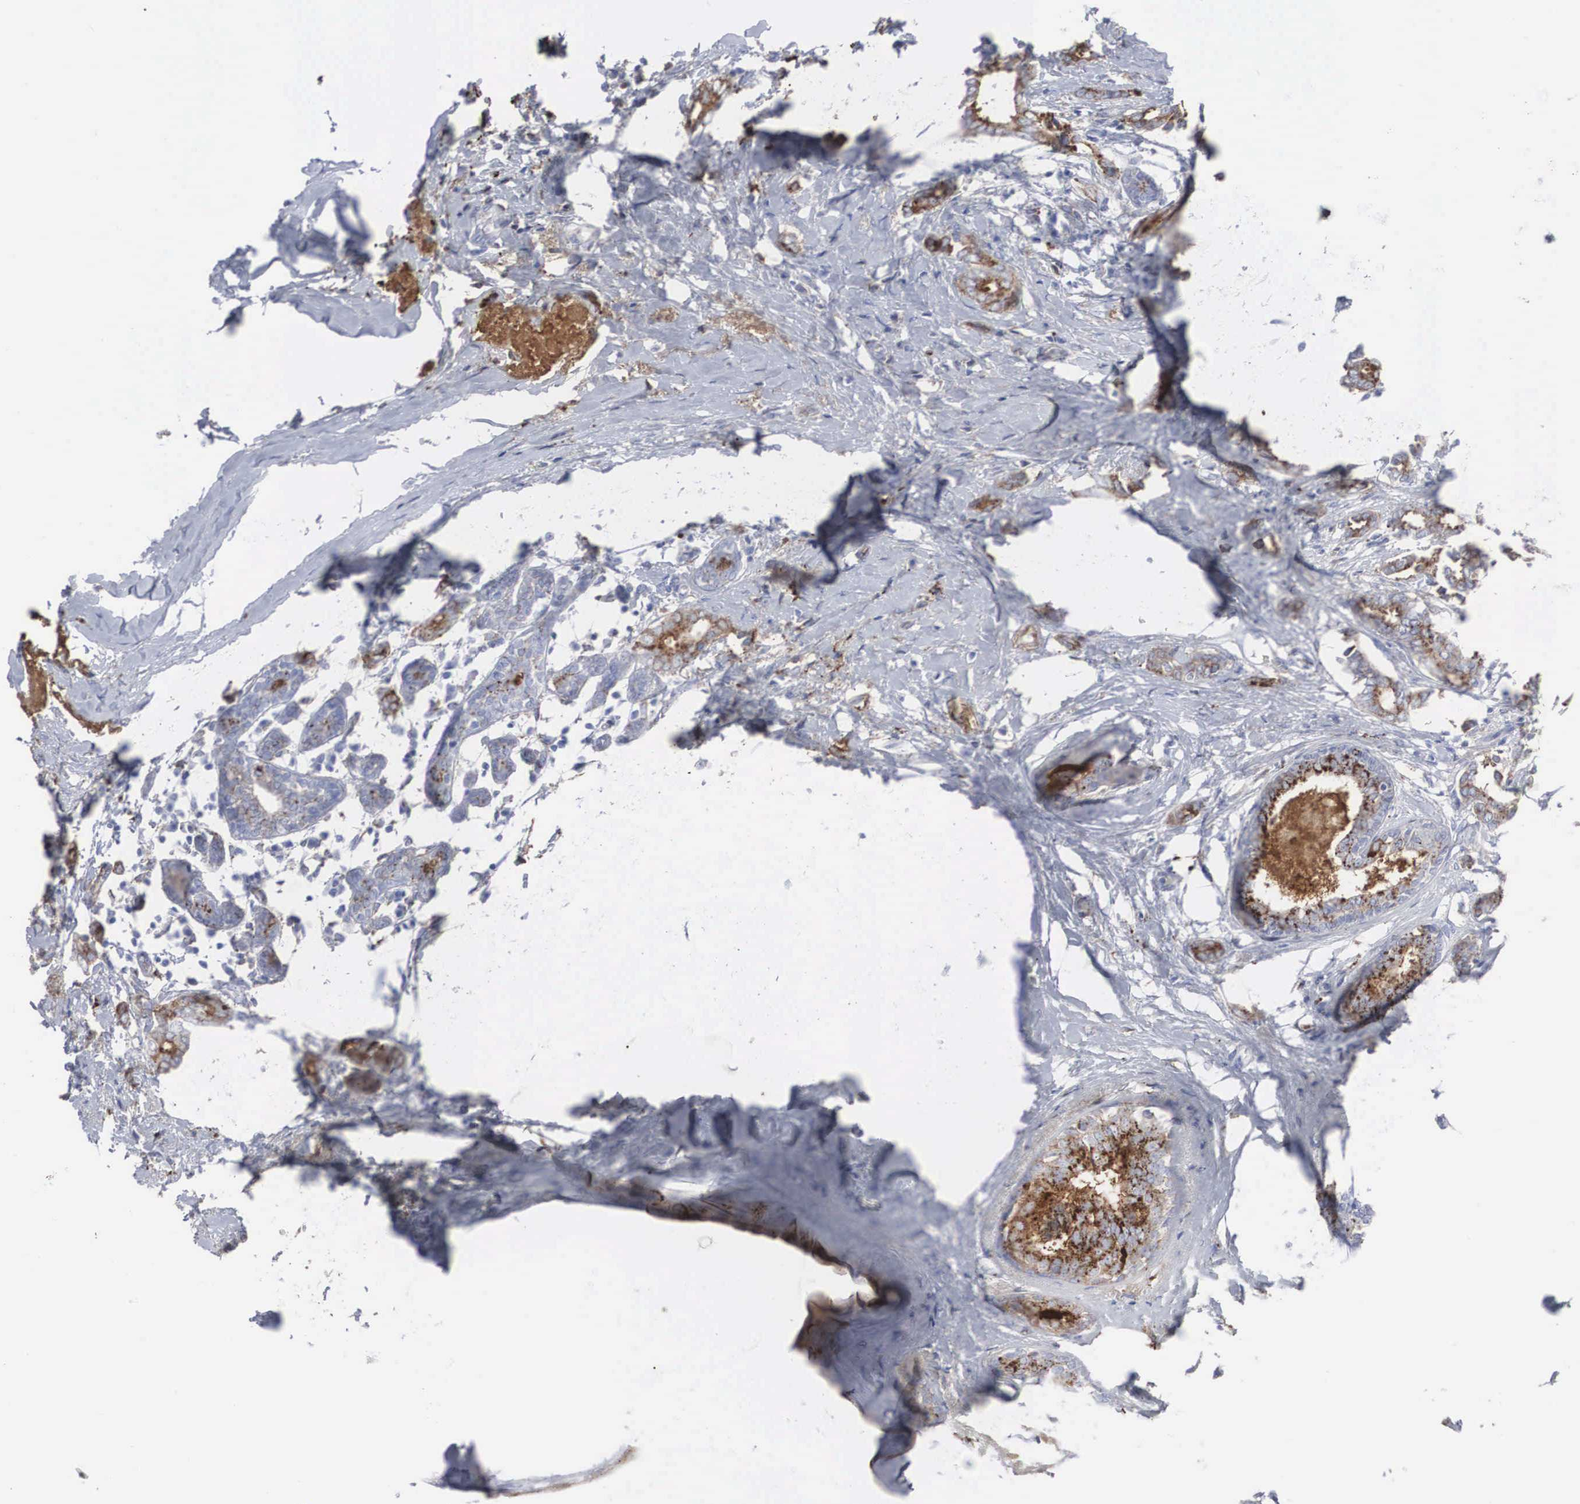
{"staining": {"intensity": "strong", "quantity": "25%-75%", "location": "cytoplasmic/membranous"}, "tissue": "breast cancer", "cell_type": "Tumor cells", "image_type": "cancer", "snomed": [{"axis": "morphology", "description": "Duct carcinoma"}, {"axis": "topography", "description": "Breast"}], "caption": "Protein positivity by immunohistochemistry (IHC) demonstrates strong cytoplasmic/membranous staining in approximately 25%-75% of tumor cells in breast cancer (invasive ductal carcinoma).", "gene": "LGALS3BP", "patient": {"sex": "female", "age": 50}}